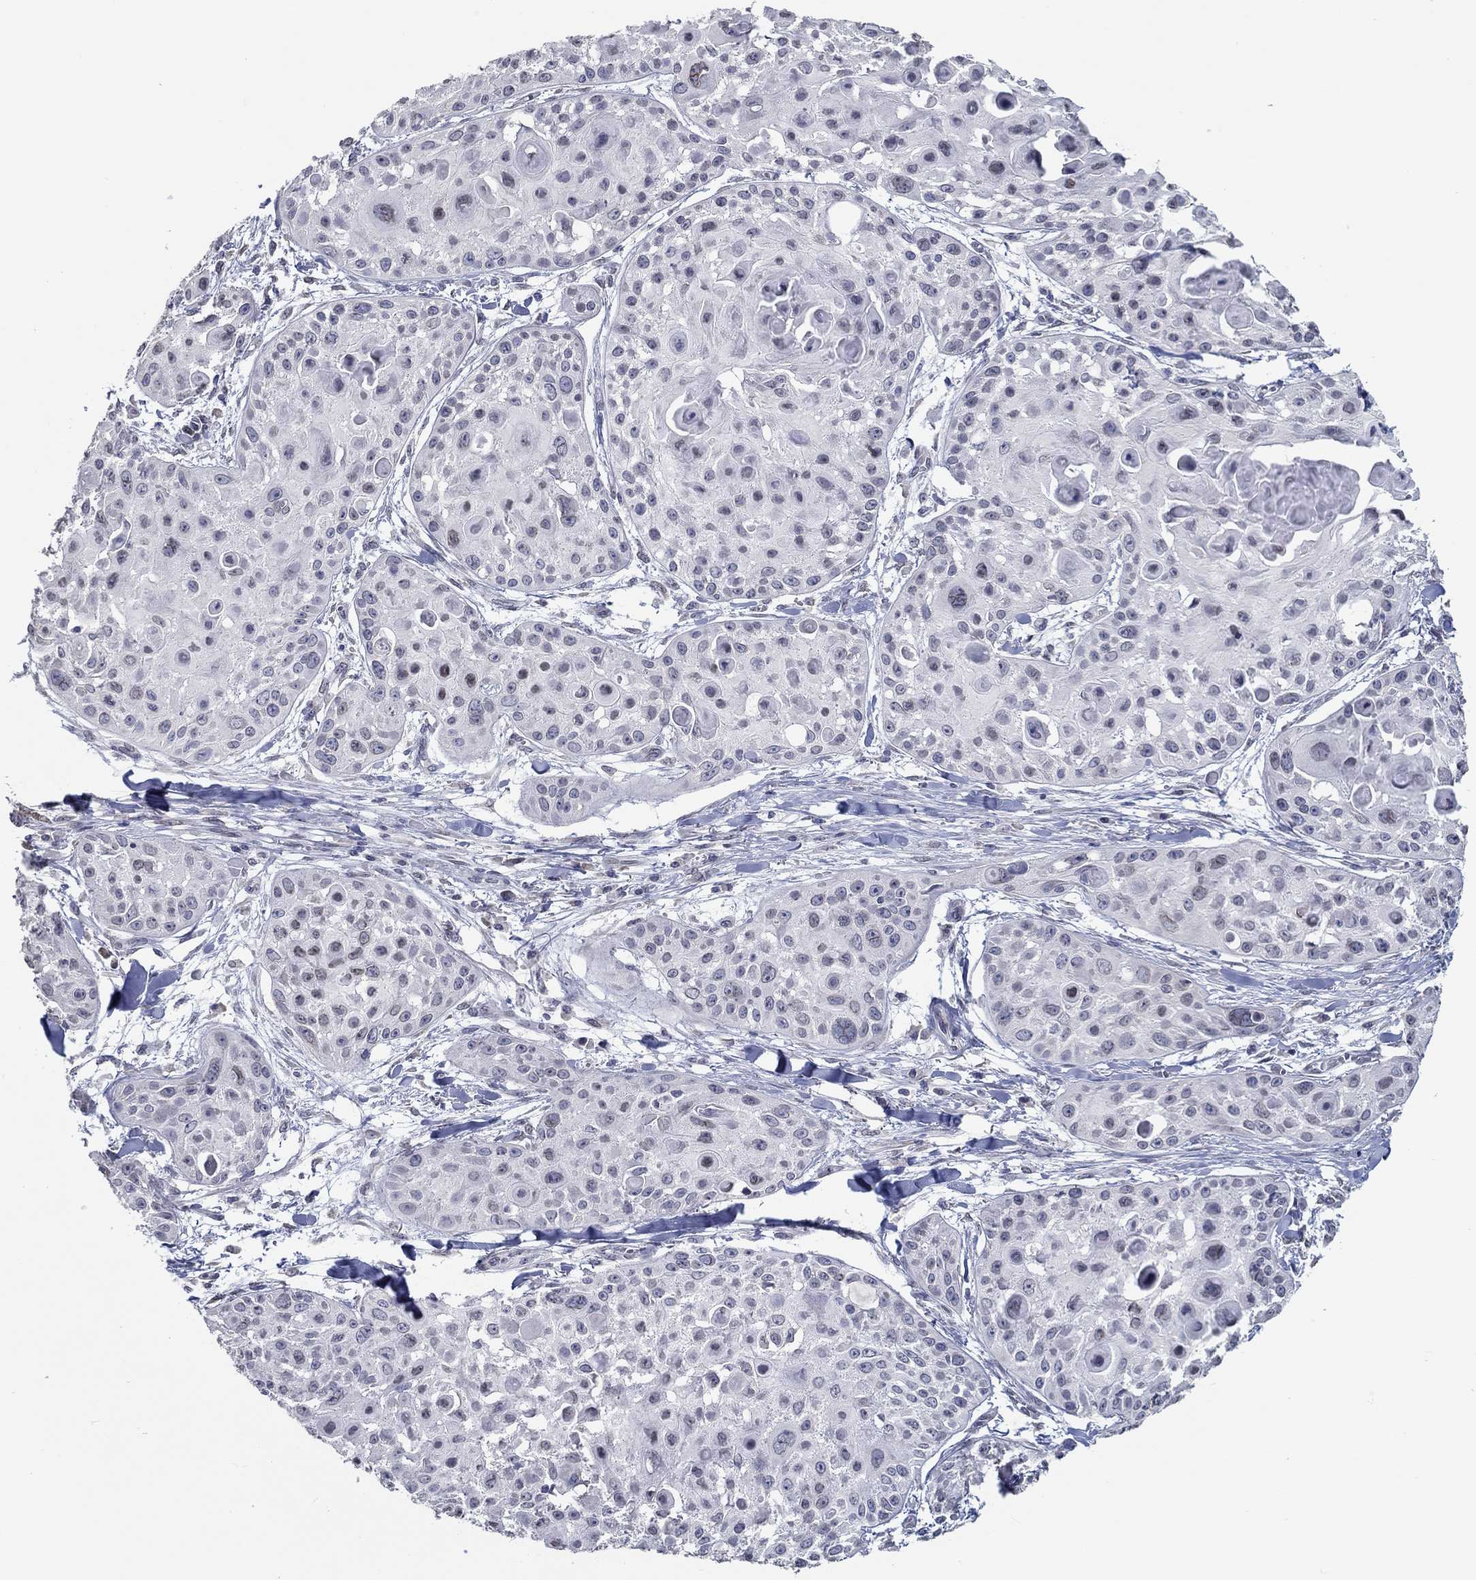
{"staining": {"intensity": "moderate", "quantity": "<25%", "location": "nuclear"}, "tissue": "skin cancer", "cell_type": "Tumor cells", "image_type": "cancer", "snomed": [{"axis": "morphology", "description": "Squamous cell carcinoma, NOS"}, {"axis": "topography", "description": "Skin"}, {"axis": "topography", "description": "Anal"}], "caption": "IHC (DAB (3,3'-diaminobenzidine)) staining of squamous cell carcinoma (skin) shows moderate nuclear protein expression in approximately <25% of tumor cells. The staining is performed using DAB (3,3'-diaminobenzidine) brown chromogen to label protein expression. The nuclei are counter-stained blue using hematoxylin.", "gene": "NUP155", "patient": {"sex": "female", "age": 75}}